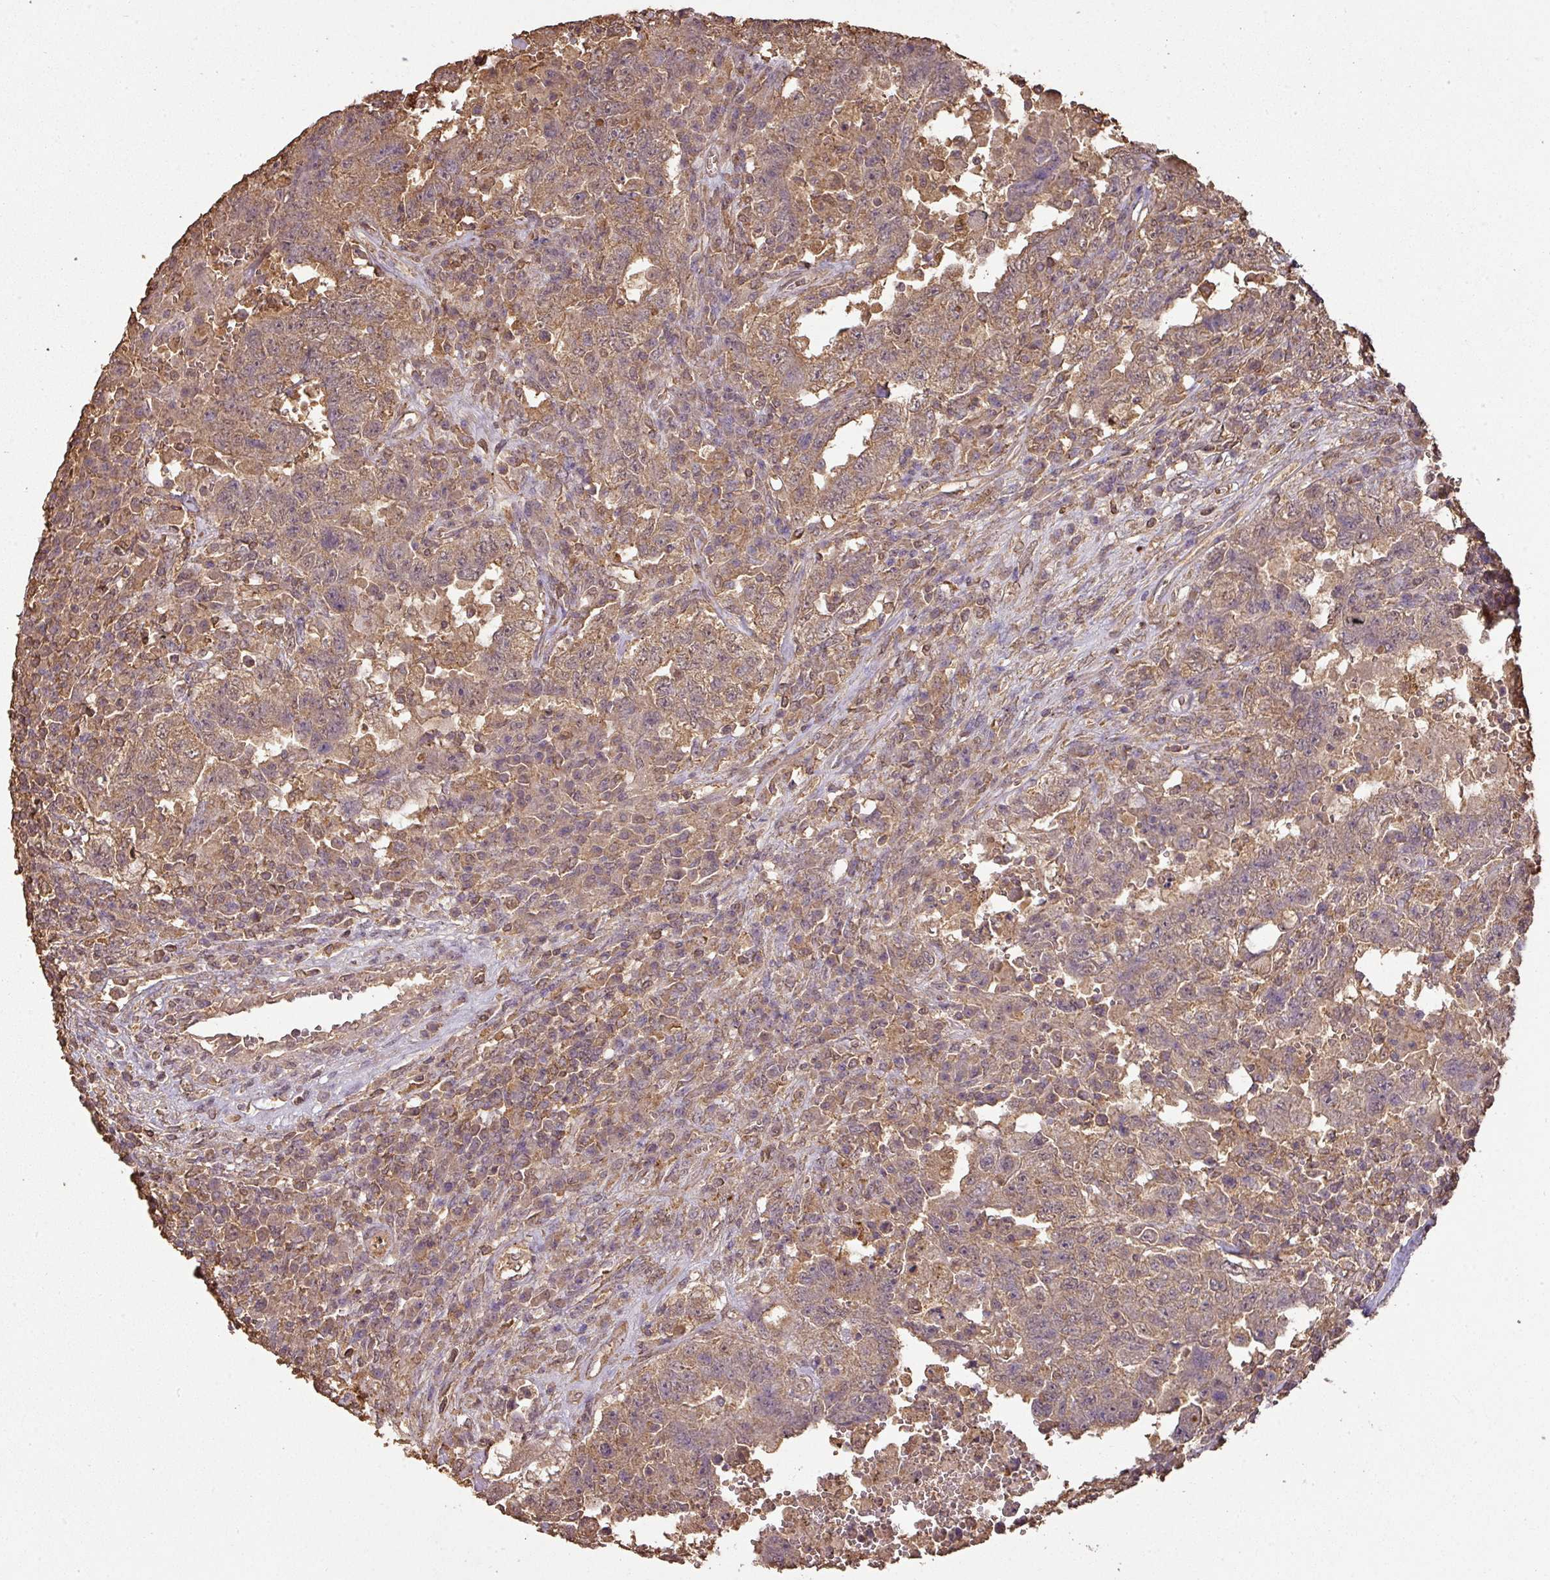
{"staining": {"intensity": "moderate", "quantity": ">75%", "location": "cytoplasmic/membranous"}, "tissue": "testis cancer", "cell_type": "Tumor cells", "image_type": "cancer", "snomed": [{"axis": "morphology", "description": "Carcinoma, Embryonal, NOS"}, {"axis": "topography", "description": "Testis"}], "caption": "The immunohistochemical stain shows moderate cytoplasmic/membranous staining in tumor cells of embryonal carcinoma (testis) tissue. (DAB IHC, brown staining for protein, blue staining for nuclei).", "gene": "ATAT1", "patient": {"sex": "male", "age": 26}}